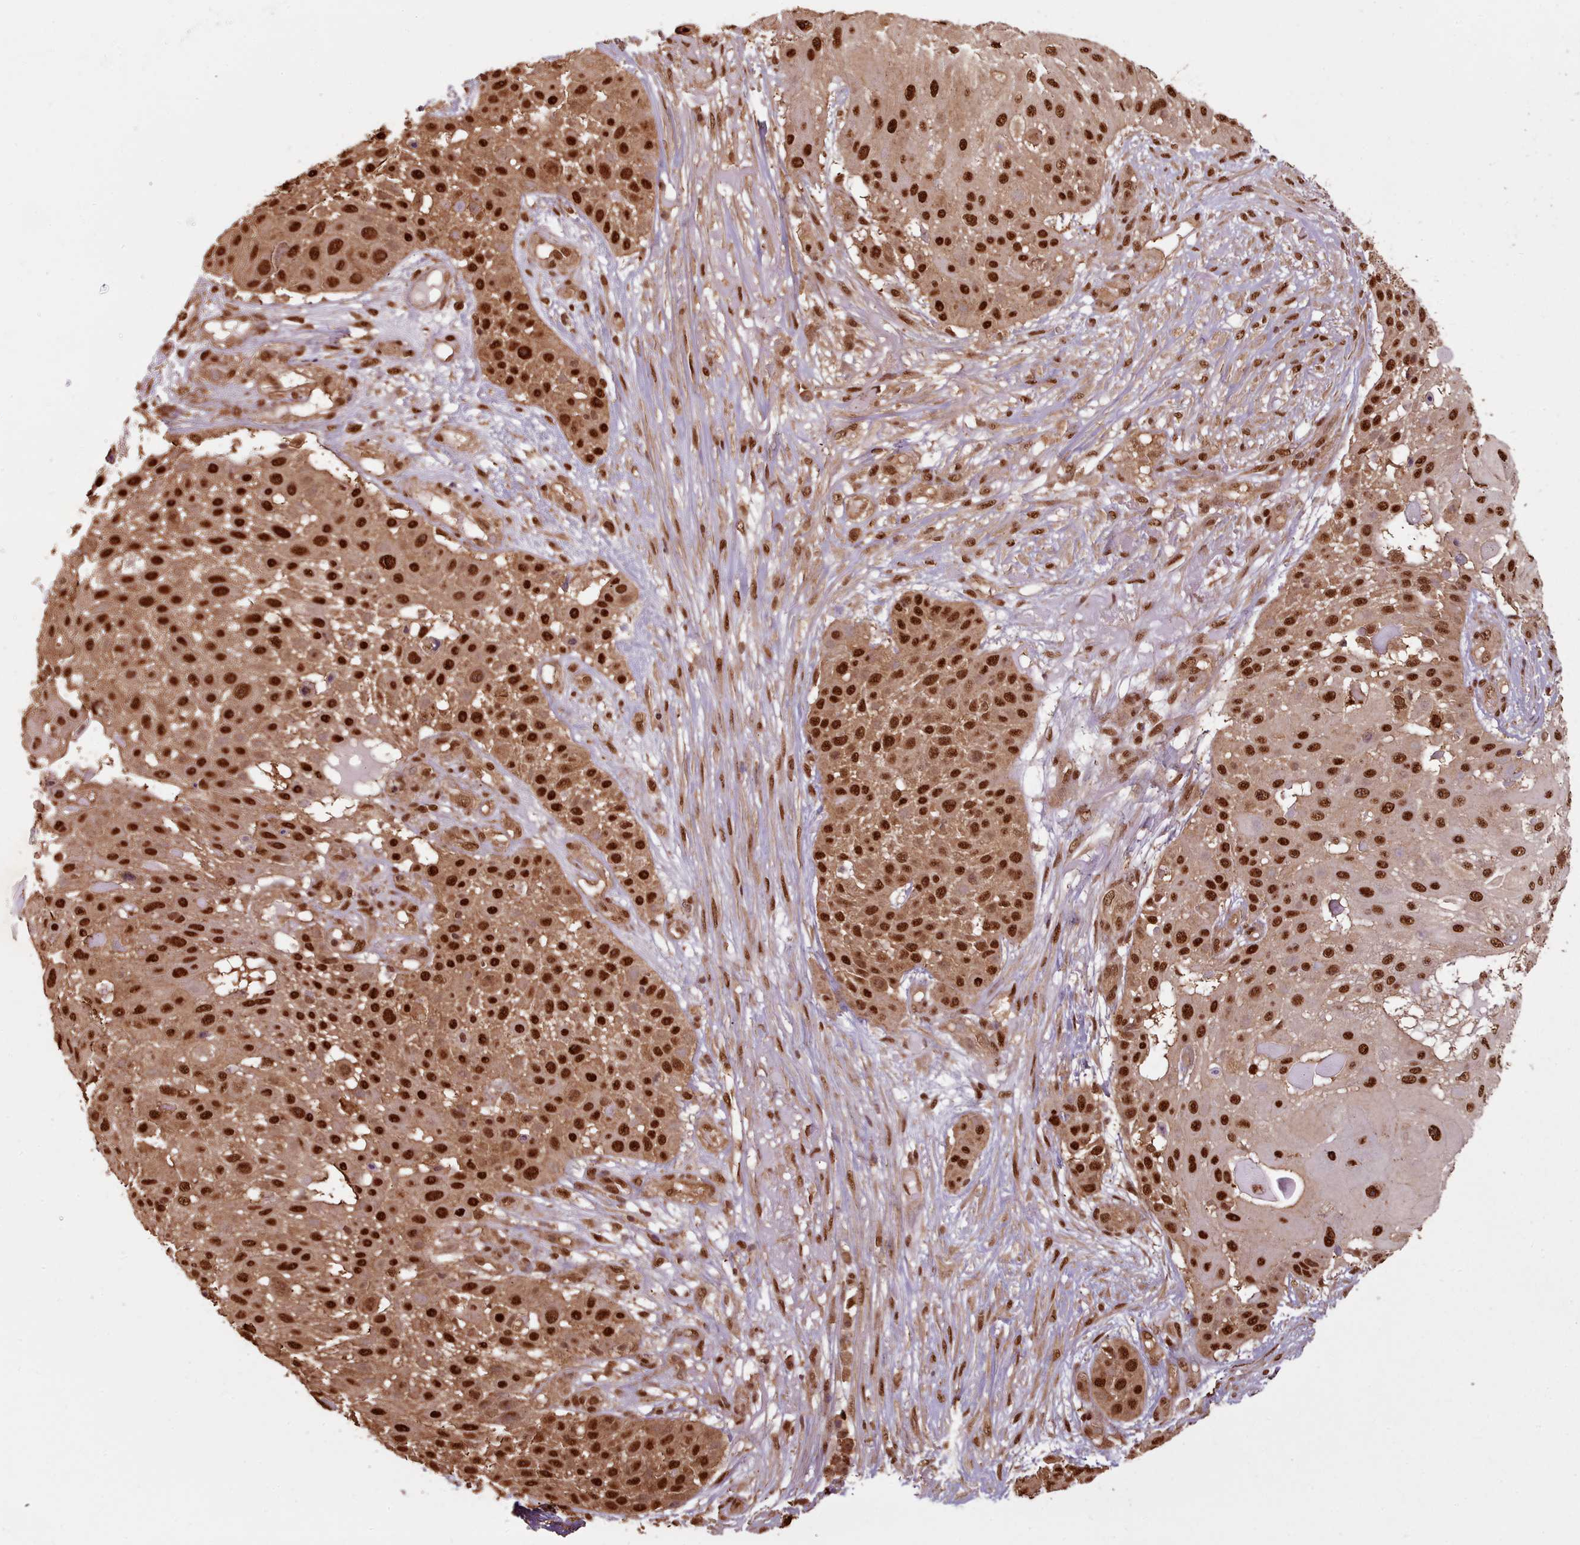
{"staining": {"intensity": "strong", "quantity": ">75%", "location": "nuclear"}, "tissue": "skin cancer", "cell_type": "Tumor cells", "image_type": "cancer", "snomed": [{"axis": "morphology", "description": "Squamous cell carcinoma, NOS"}, {"axis": "topography", "description": "Skin"}], "caption": "An immunohistochemistry histopathology image of neoplastic tissue is shown. Protein staining in brown shows strong nuclear positivity in skin cancer within tumor cells.", "gene": "RPS27A", "patient": {"sex": "female", "age": 86}}